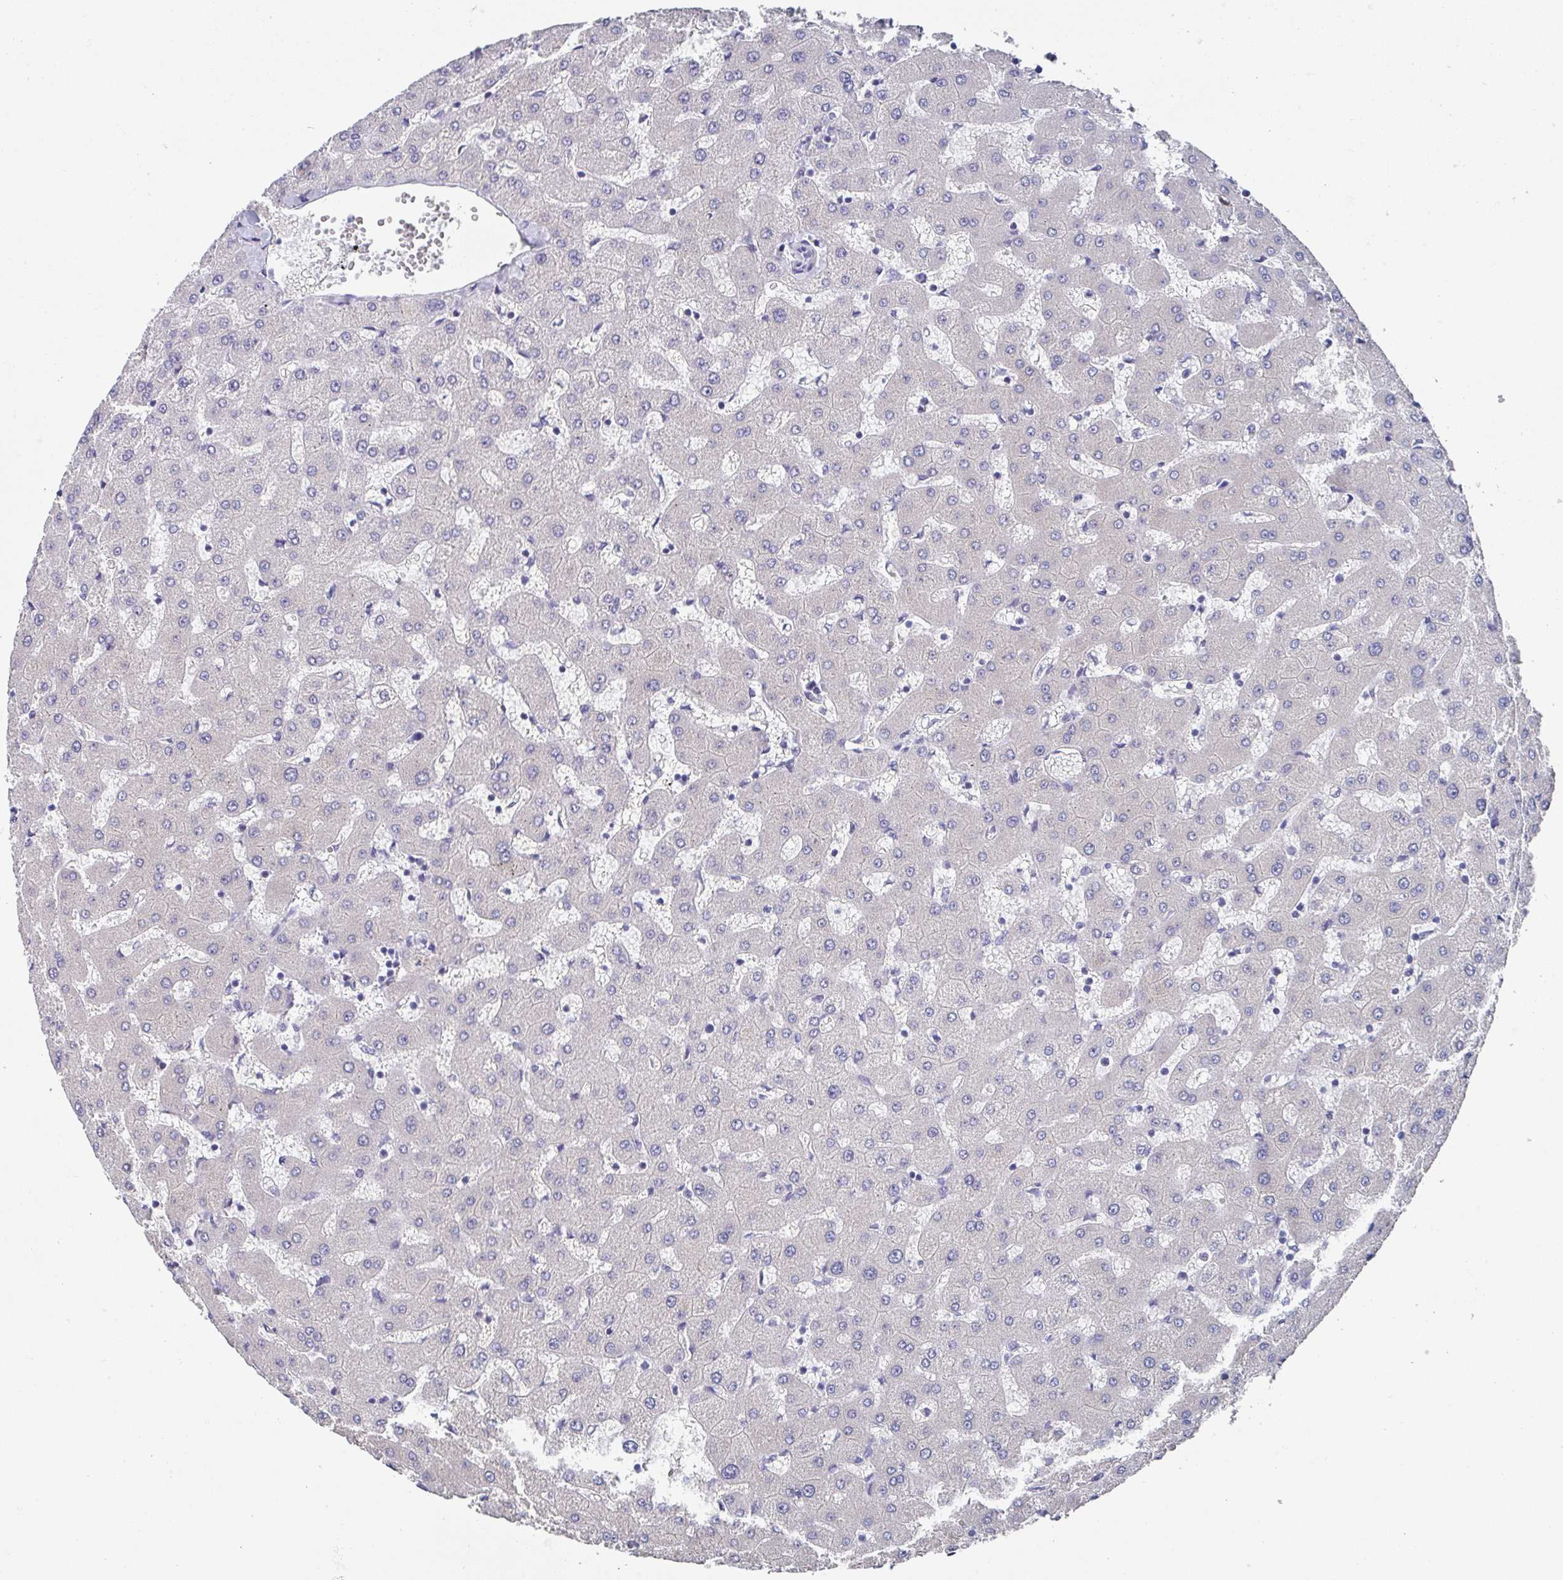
{"staining": {"intensity": "negative", "quantity": "none", "location": "none"}, "tissue": "liver", "cell_type": "Cholangiocytes", "image_type": "normal", "snomed": [{"axis": "morphology", "description": "Normal tissue, NOS"}, {"axis": "topography", "description": "Liver"}], "caption": "Cholangiocytes are negative for brown protein staining in unremarkable liver. (Brightfield microscopy of DAB immunohistochemistry (IHC) at high magnification).", "gene": "TNFRSF8", "patient": {"sex": "female", "age": 63}}